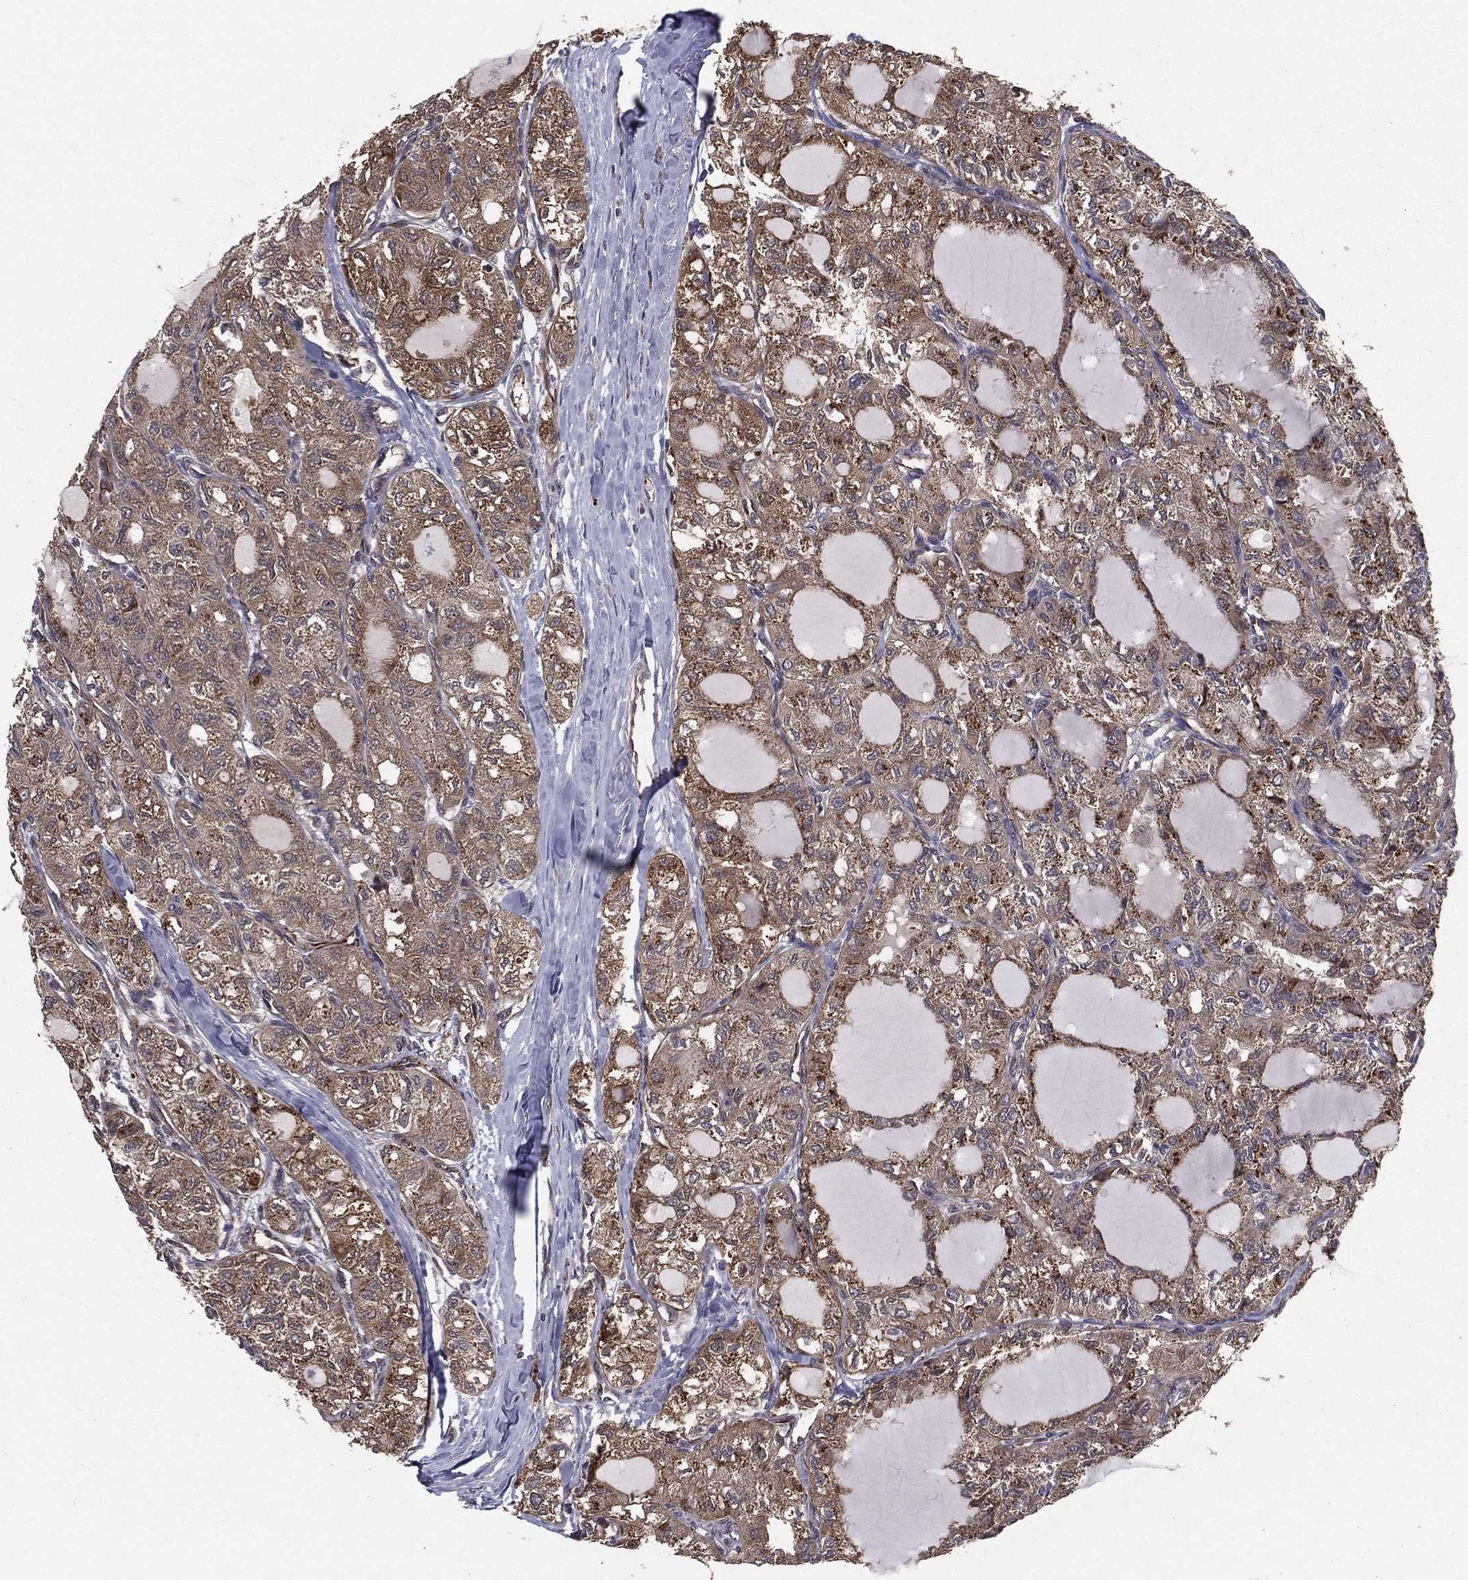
{"staining": {"intensity": "moderate", "quantity": "25%-75%", "location": "cytoplasmic/membranous"}, "tissue": "thyroid cancer", "cell_type": "Tumor cells", "image_type": "cancer", "snomed": [{"axis": "morphology", "description": "Follicular adenoma carcinoma, NOS"}, {"axis": "topography", "description": "Thyroid gland"}], "caption": "IHC (DAB) staining of thyroid cancer (follicular adenoma carcinoma) shows moderate cytoplasmic/membranous protein staining in approximately 25%-75% of tumor cells.", "gene": "CERT1", "patient": {"sex": "male", "age": 75}}